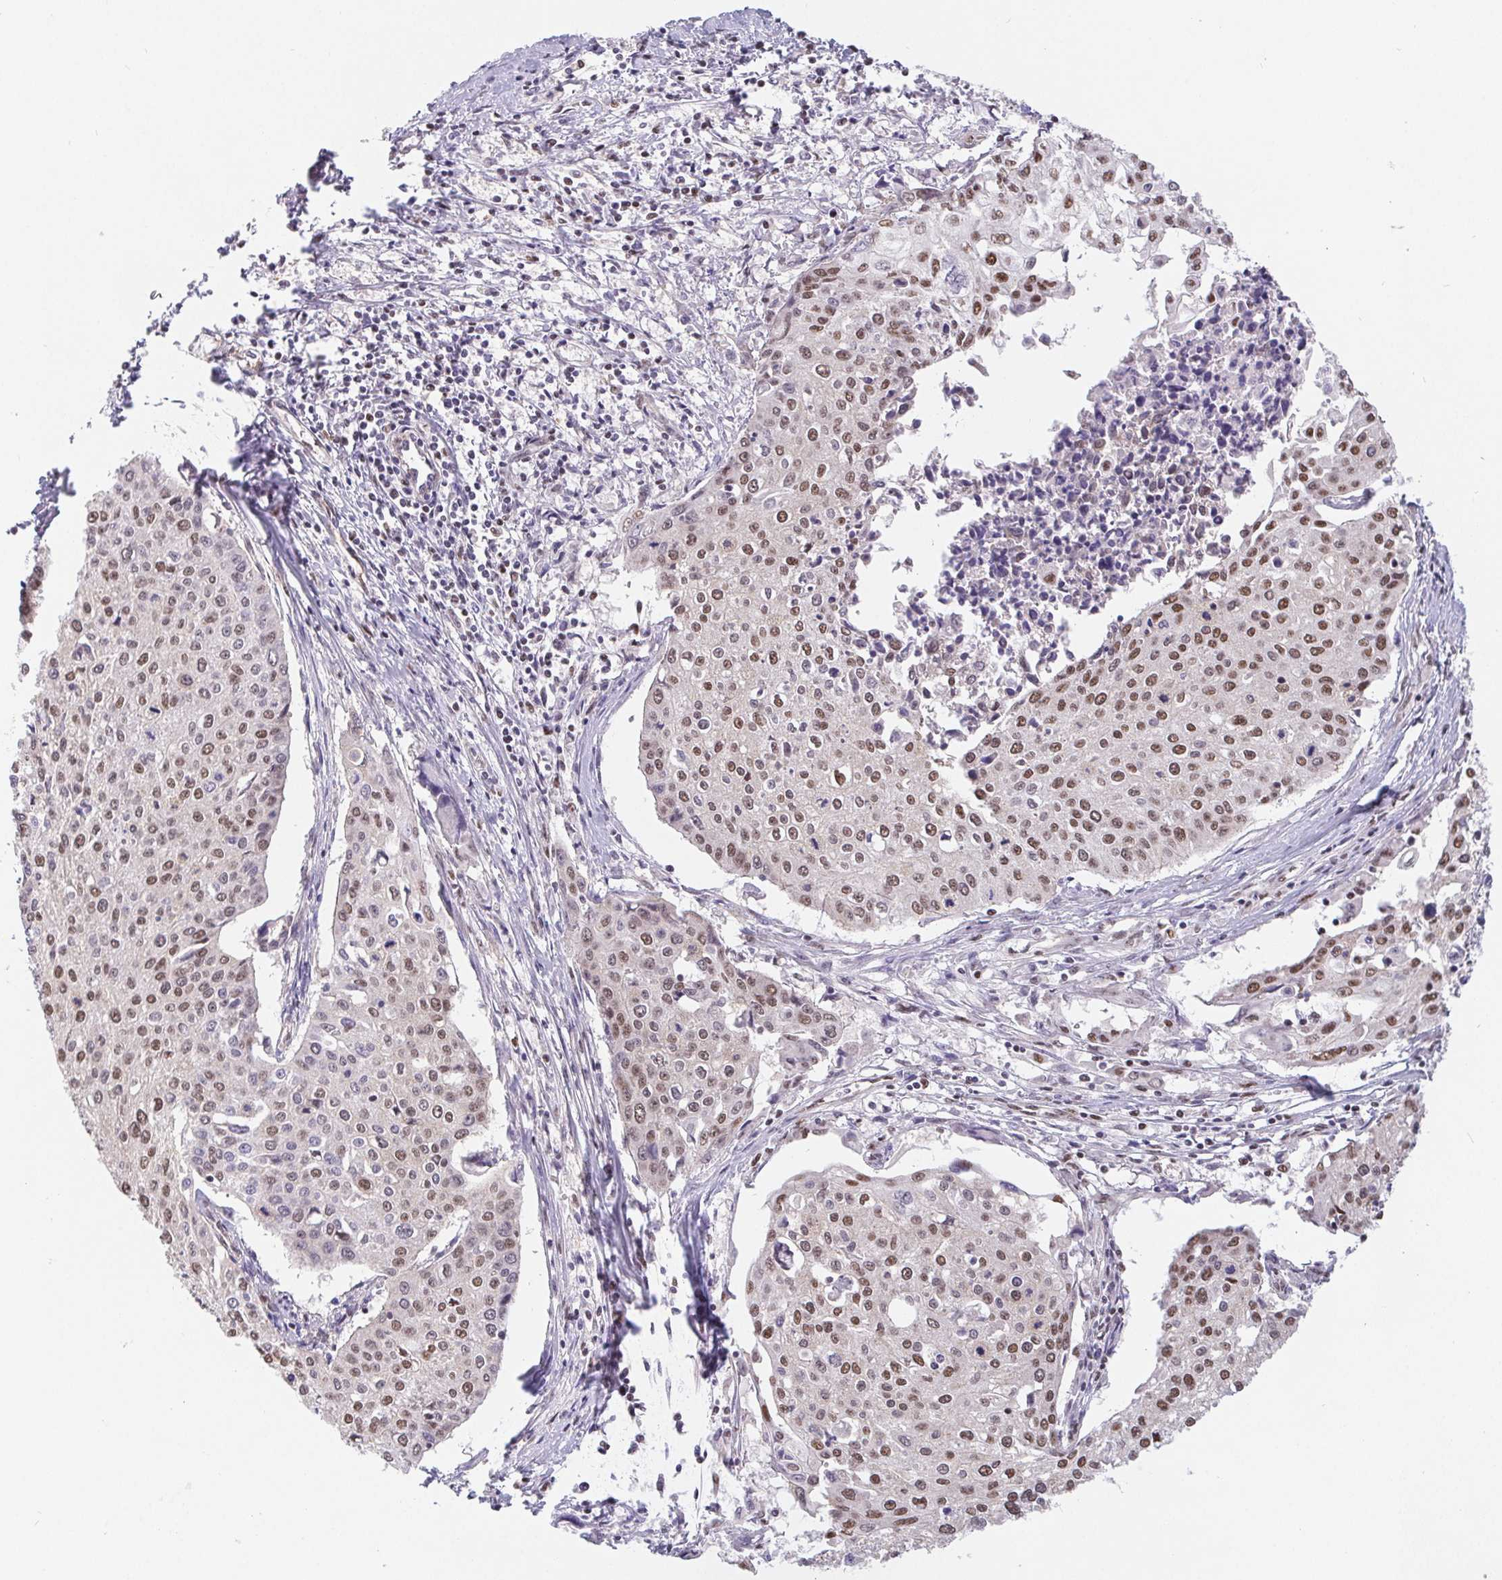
{"staining": {"intensity": "moderate", "quantity": ">75%", "location": "nuclear"}, "tissue": "cervical cancer", "cell_type": "Tumor cells", "image_type": "cancer", "snomed": [{"axis": "morphology", "description": "Squamous cell carcinoma, NOS"}, {"axis": "topography", "description": "Cervix"}], "caption": "Protein expression analysis of cervical cancer (squamous cell carcinoma) displays moderate nuclear expression in approximately >75% of tumor cells. Immunohistochemistry stains the protein in brown and the nuclei are stained blue.", "gene": "POU2F1", "patient": {"sex": "female", "age": 38}}